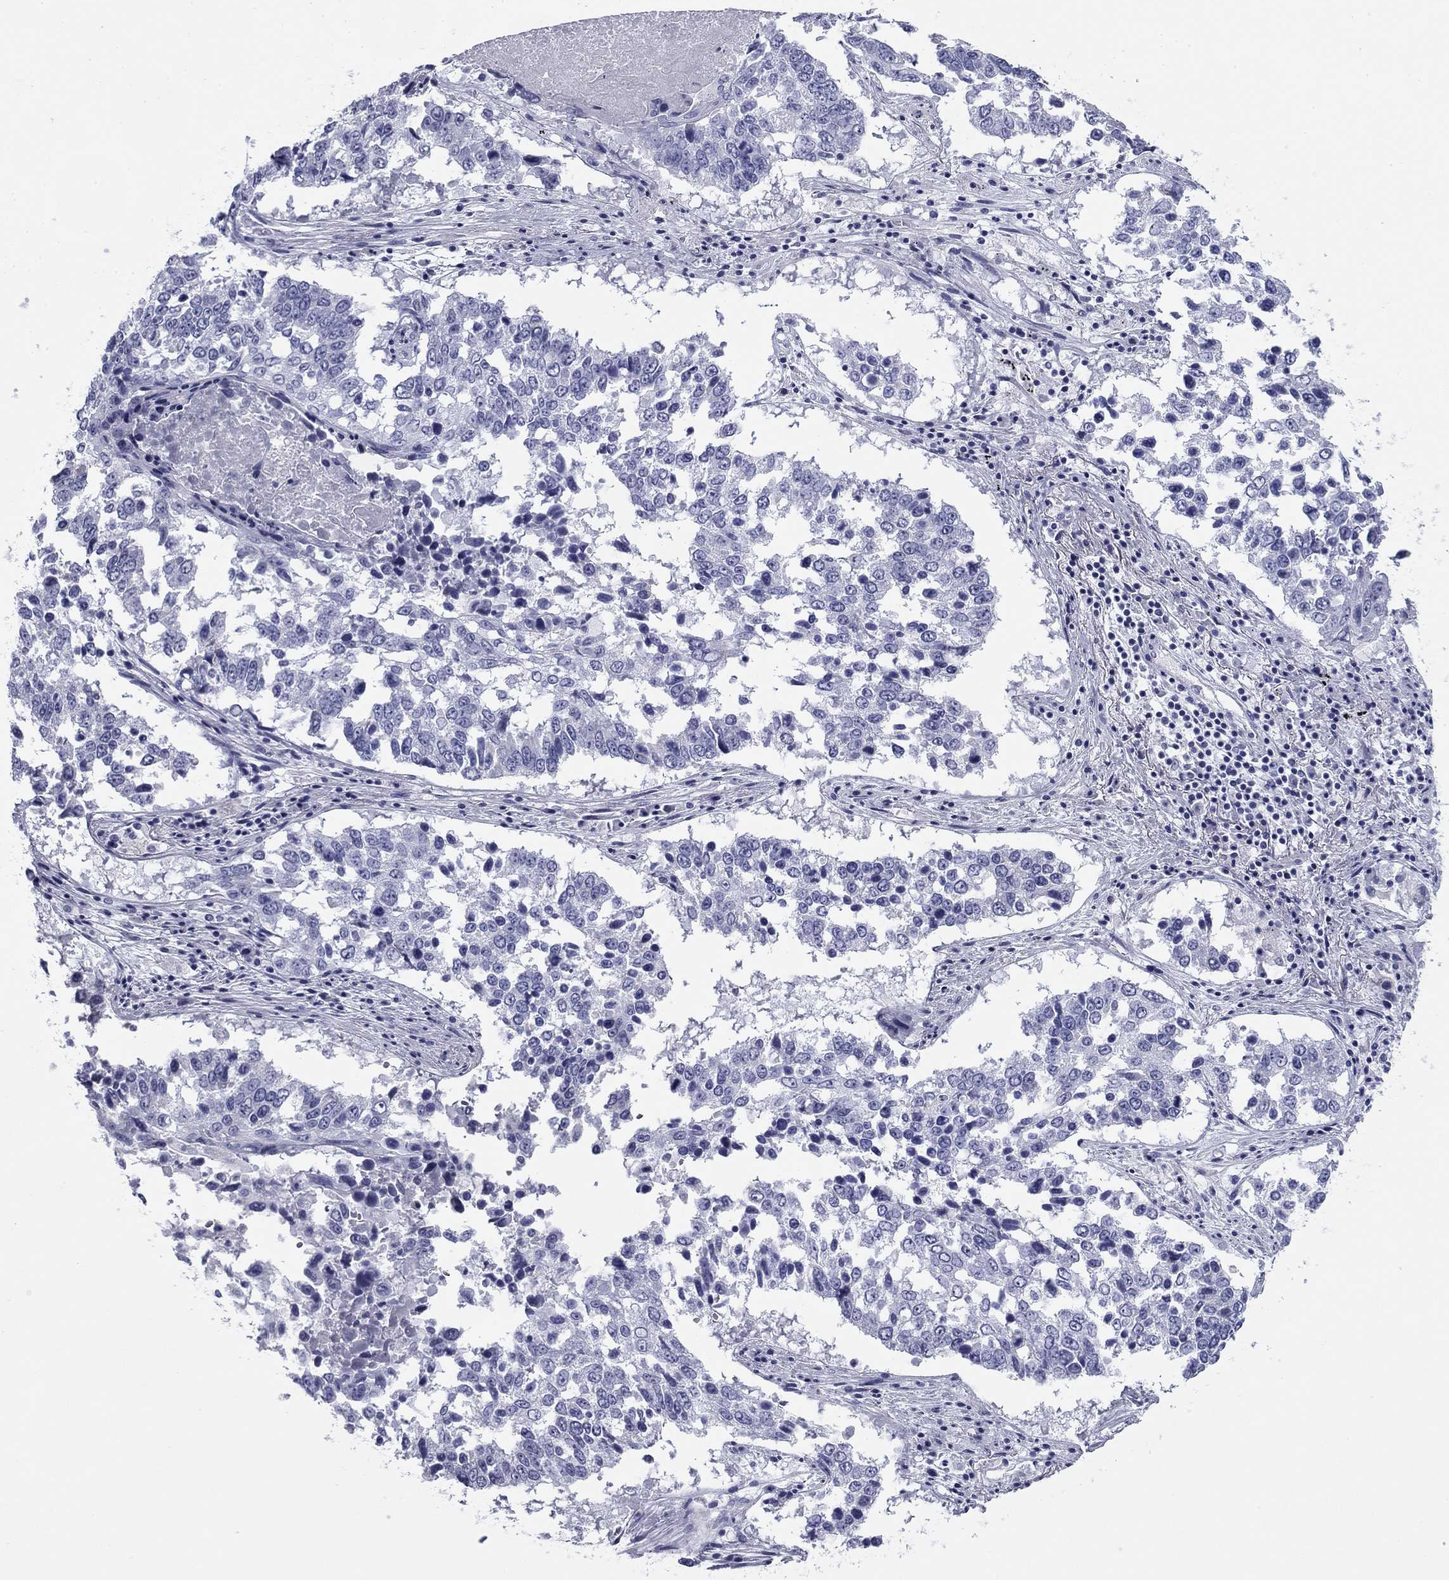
{"staining": {"intensity": "negative", "quantity": "none", "location": "none"}, "tissue": "lung cancer", "cell_type": "Tumor cells", "image_type": "cancer", "snomed": [{"axis": "morphology", "description": "Squamous cell carcinoma, NOS"}, {"axis": "topography", "description": "Lung"}], "caption": "DAB immunohistochemical staining of human lung cancer (squamous cell carcinoma) demonstrates no significant positivity in tumor cells.", "gene": "ZP2", "patient": {"sex": "male", "age": 82}}